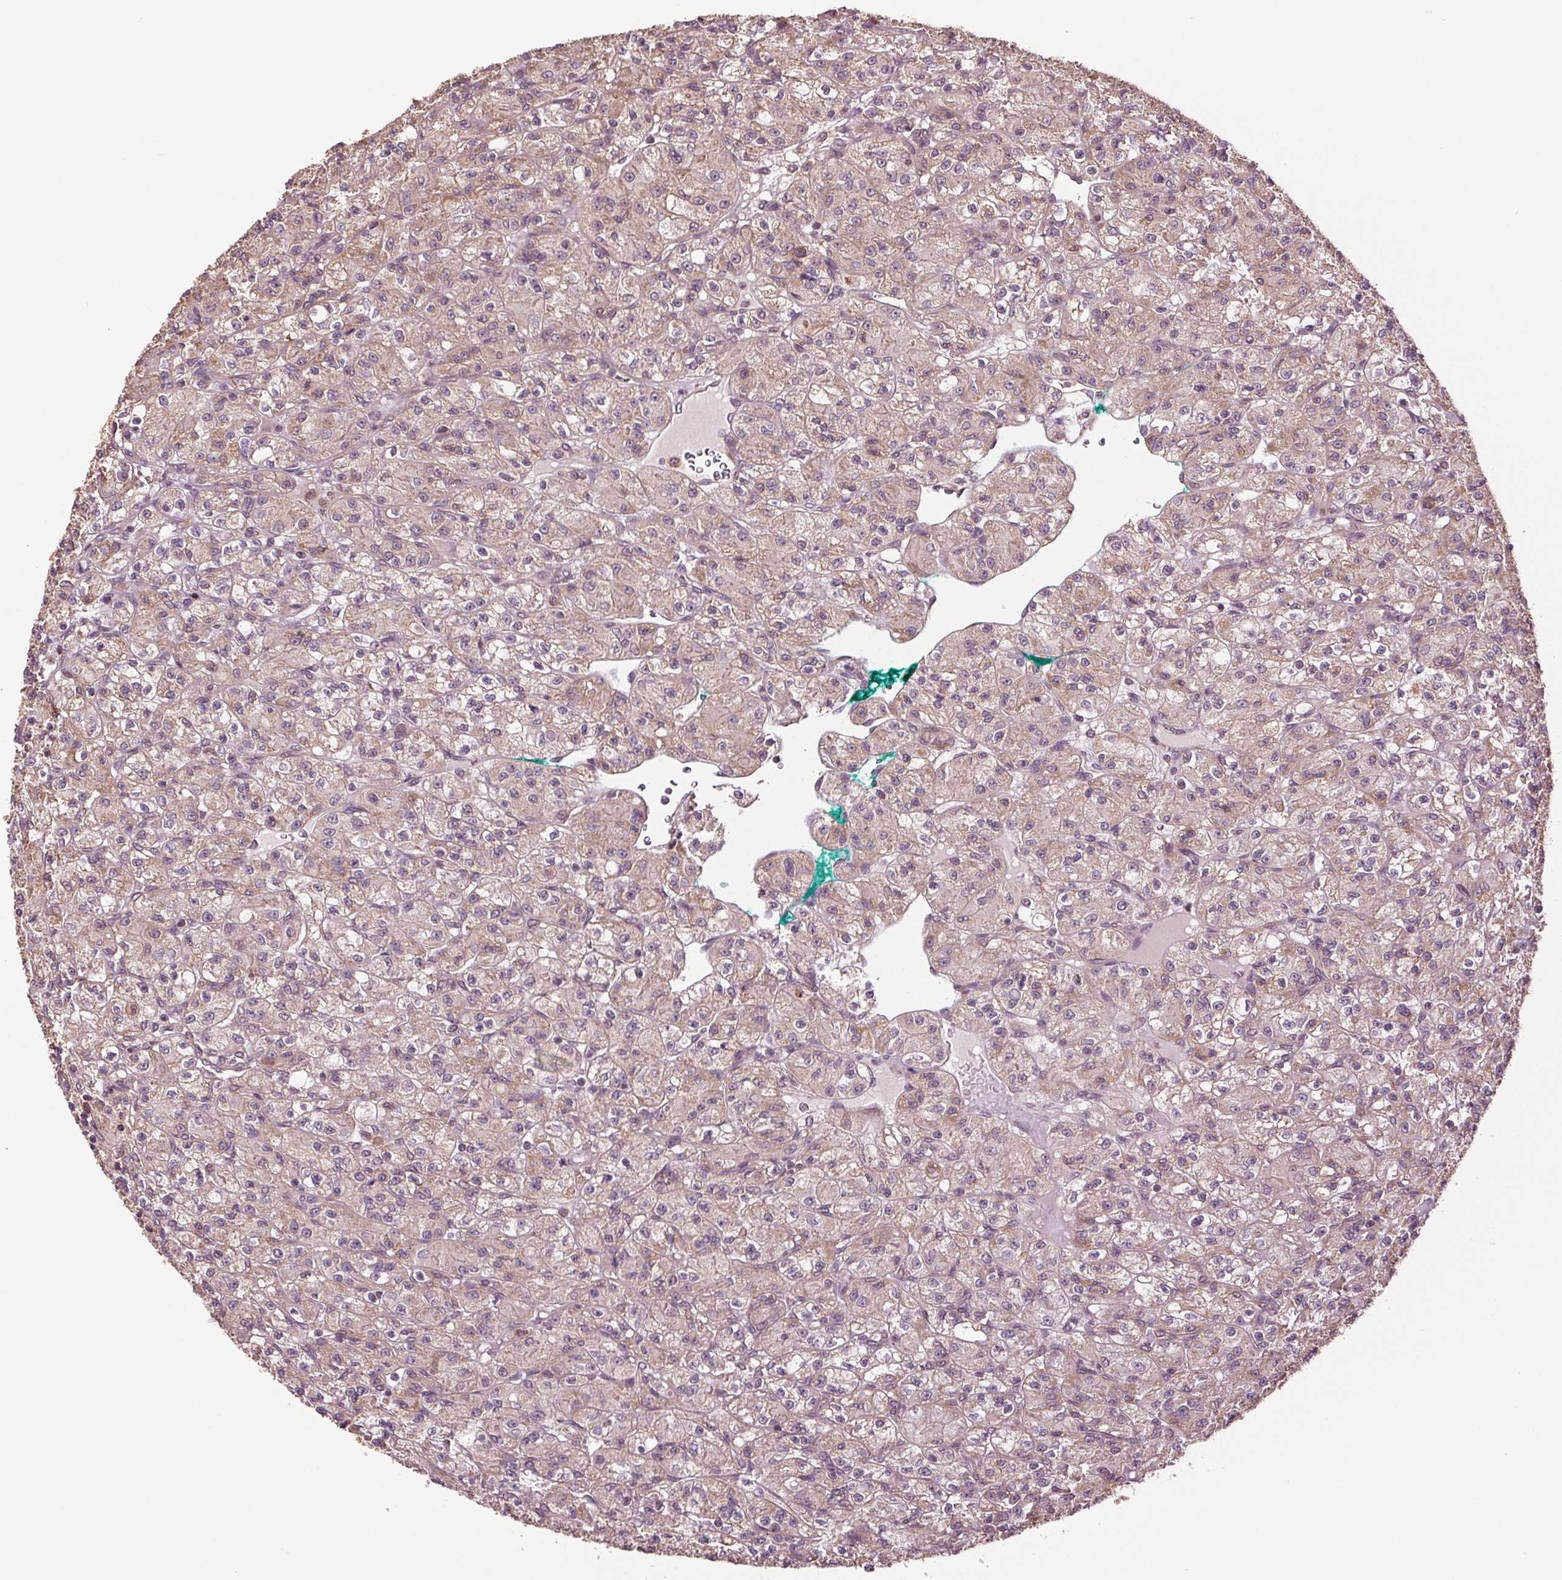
{"staining": {"intensity": "weak", "quantity": "25%-75%", "location": "cytoplasmic/membranous"}, "tissue": "renal cancer", "cell_type": "Tumor cells", "image_type": "cancer", "snomed": [{"axis": "morphology", "description": "Adenocarcinoma, NOS"}, {"axis": "topography", "description": "Kidney"}], "caption": "This histopathology image demonstrates immunohistochemistry (IHC) staining of renal cancer, with low weak cytoplasmic/membranous staining in about 25%-75% of tumor cells.", "gene": "RNPEP", "patient": {"sex": "female", "age": 70}}